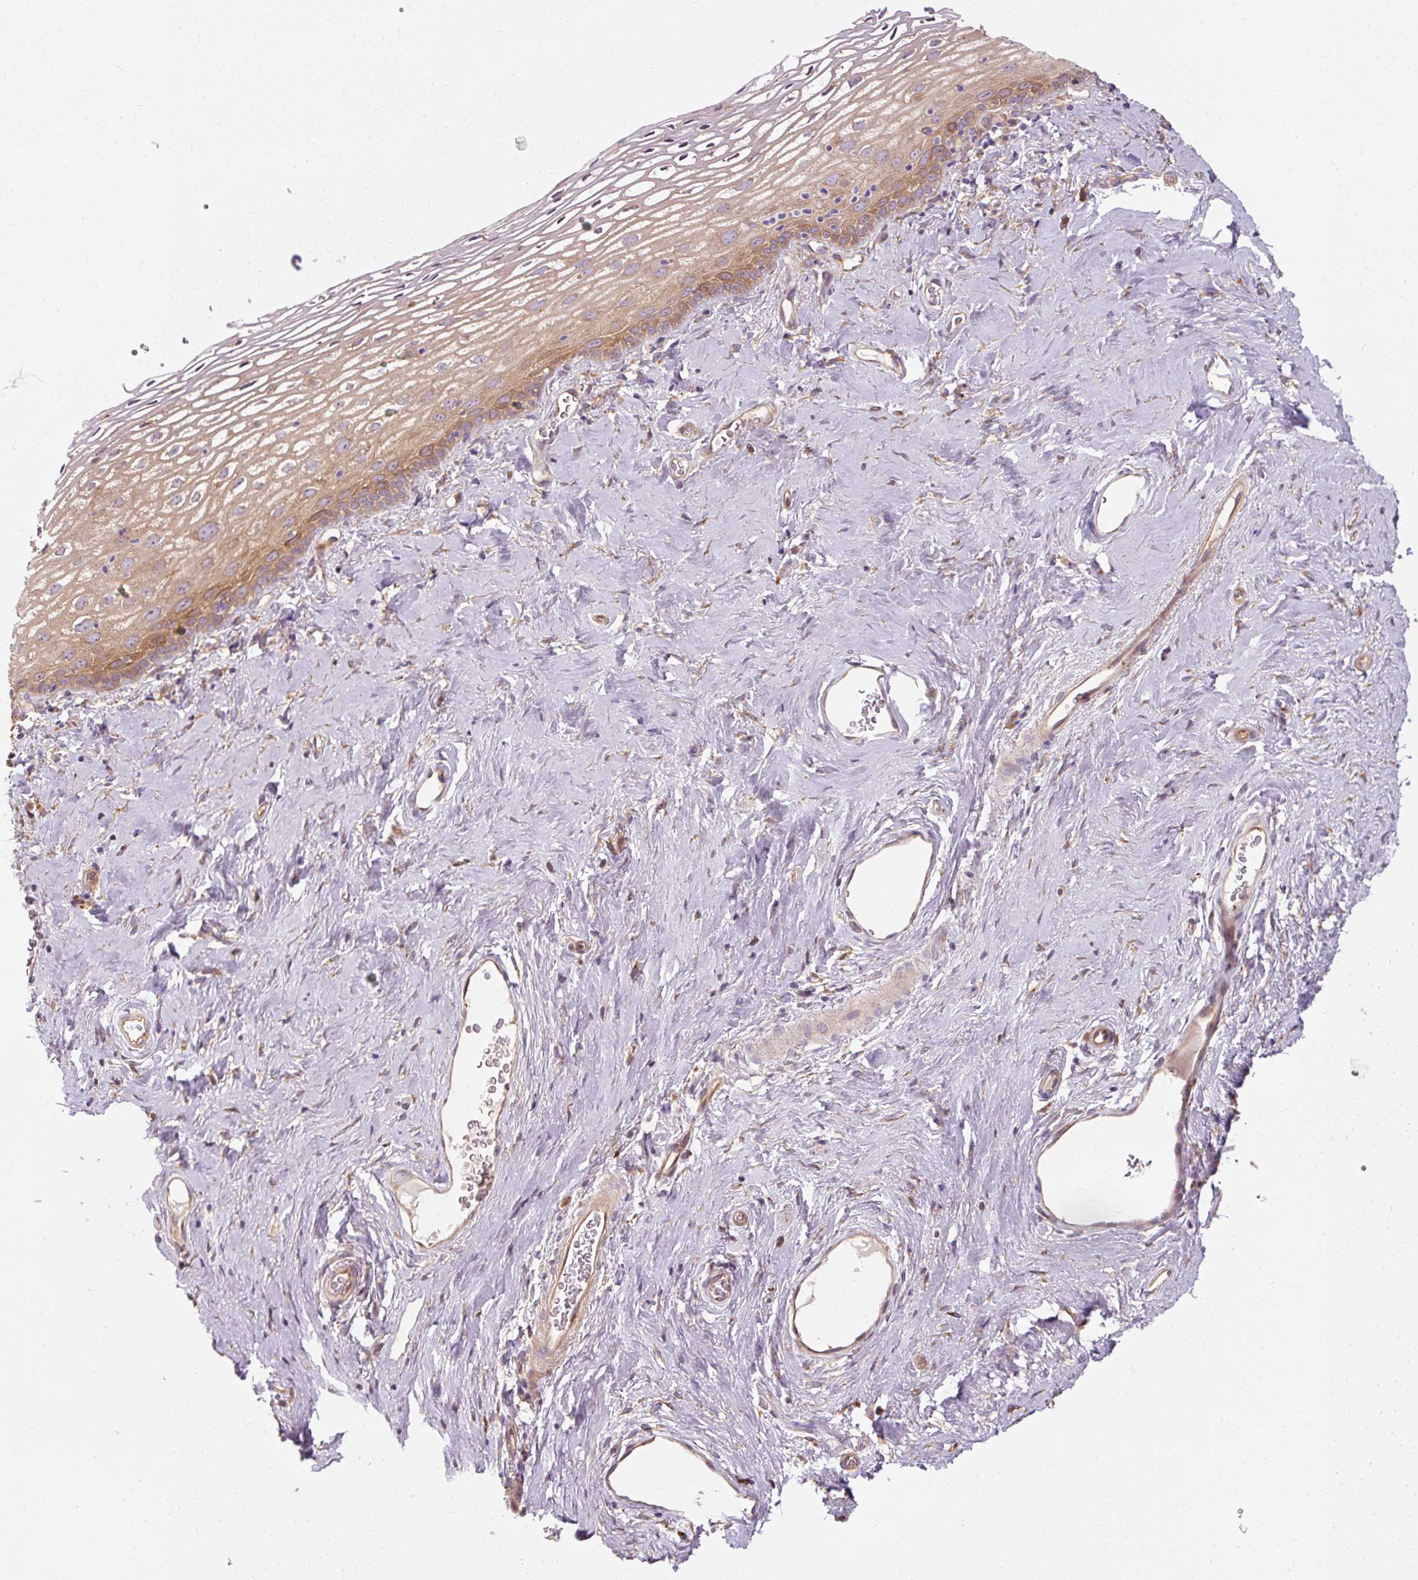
{"staining": {"intensity": "moderate", "quantity": ">75%", "location": "cytoplasmic/membranous"}, "tissue": "vagina", "cell_type": "Squamous epithelial cells", "image_type": "normal", "snomed": [{"axis": "morphology", "description": "Normal tissue, NOS"}, {"axis": "morphology", "description": "Adenocarcinoma, NOS"}, {"axis": "topography", "description": "Rectum"}, {"axis": "topography", "description": "Vagina"}, {"axis": "topography", "description": "Peripheral nerve tissue"}], "caption": "Moderate cytoplasmic/membranous expression is appreciated in approximately >75% of squamous epithelial cells in normal vagina. (DAB (3,3'-diaminobenzidine) IHC, brown staining for protein, blue staining for nuclei).", "gene": "TBC1D4", "patient": {"sex": "female", "age": 71}}